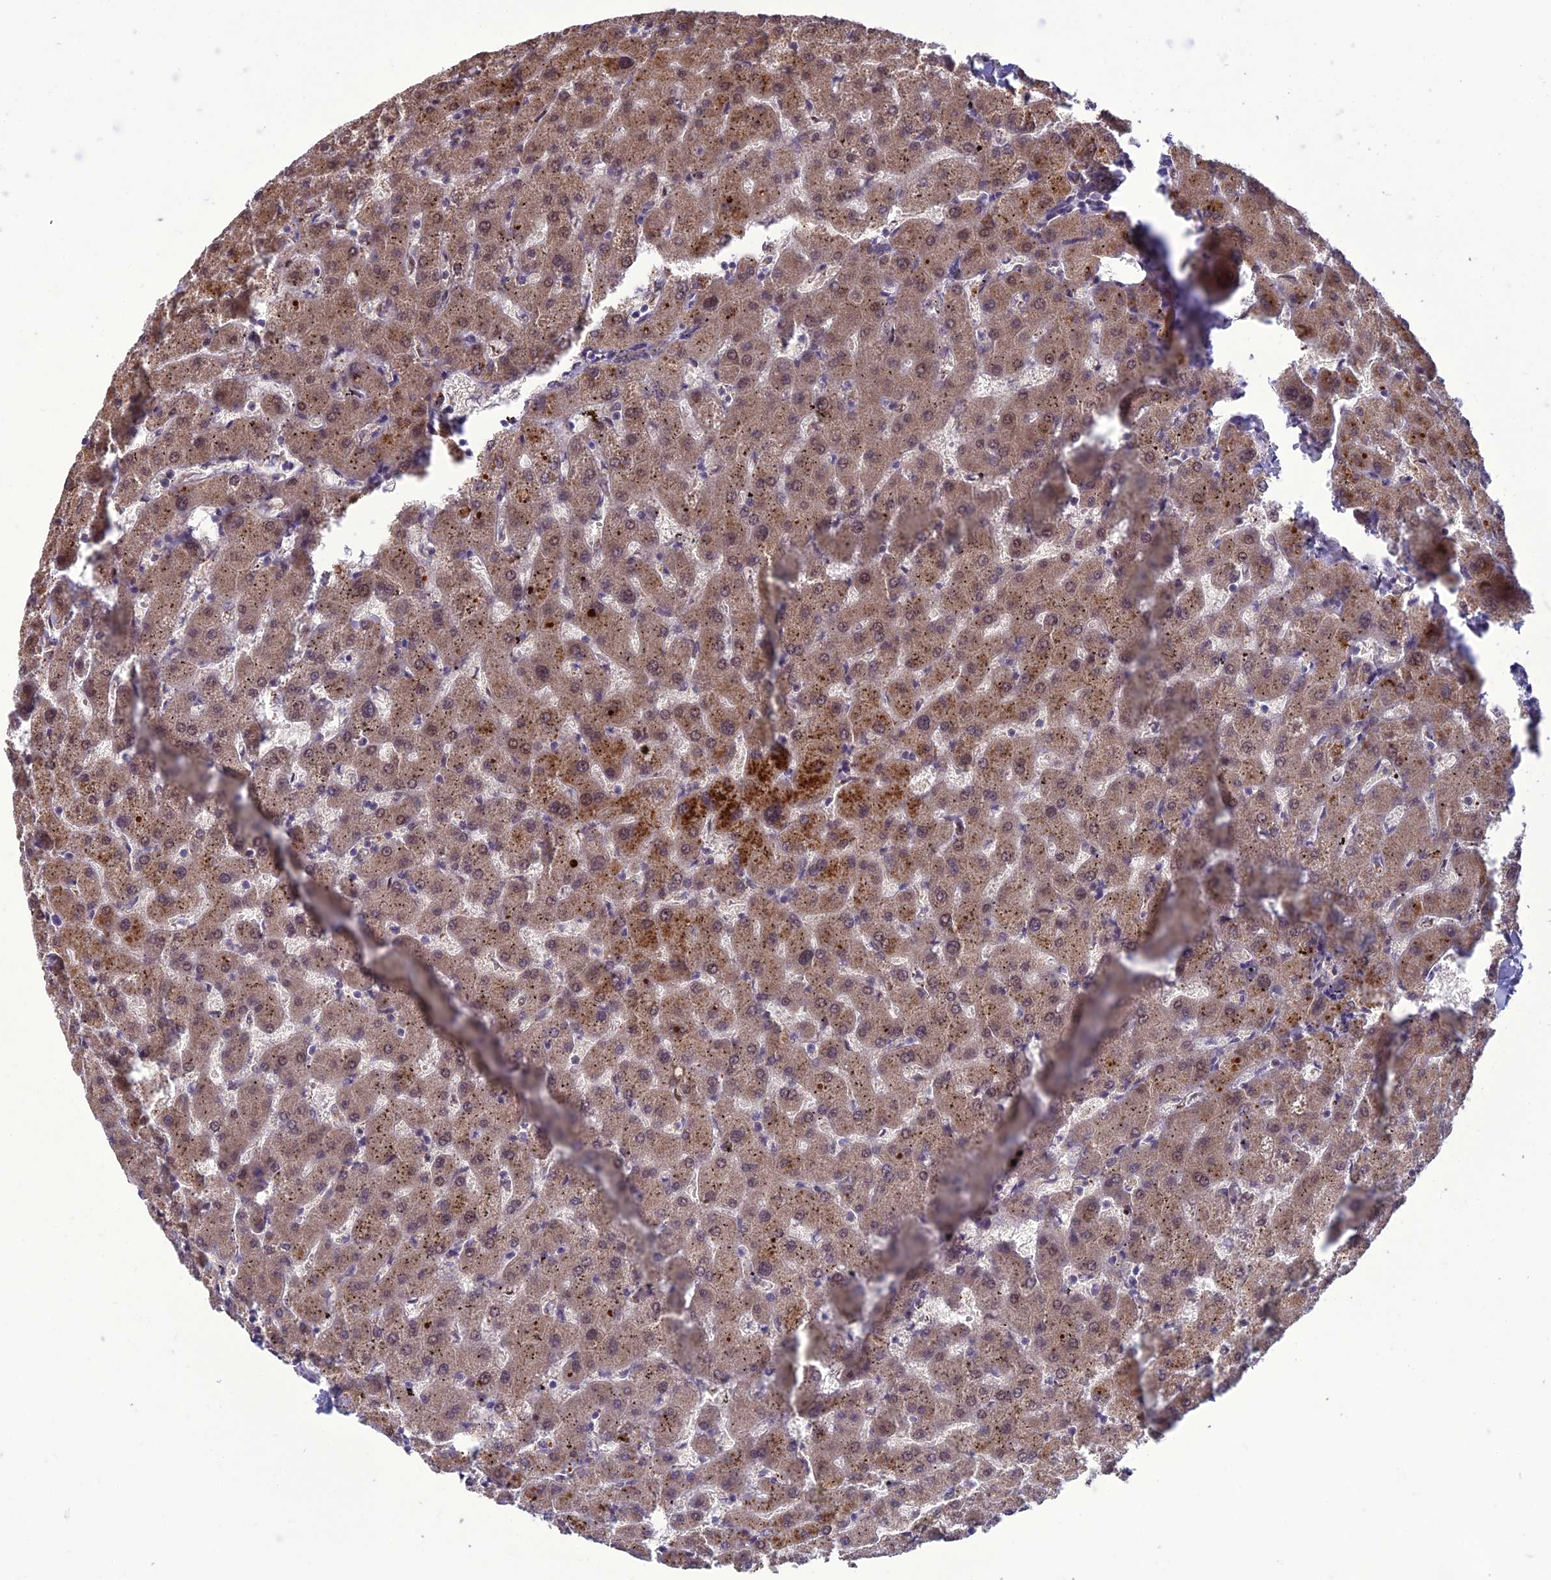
{"staining": {"intensity": "weak", "quantity": "25%-75%", "location": "cytoplasmic/membranous,nuclear"}, "tissue": "liver", "cell_type": "Cholangiocytes", "image_type": "normal", "snomed": [{"axis": "morphology", "description": "Normal tissue, NOS"}, {"axis": "topography", "description": "Liver"}], "caption": "A brown stain labels weak cytoplasmic/membranous,nuclear positivity of a protein in cholangiocytes of normal liver. (DAB IHC, brown staining for protein, blue staining for nuclei).", "gene": "RANBP3", "patient": {"sex": "female", "age": 63}}